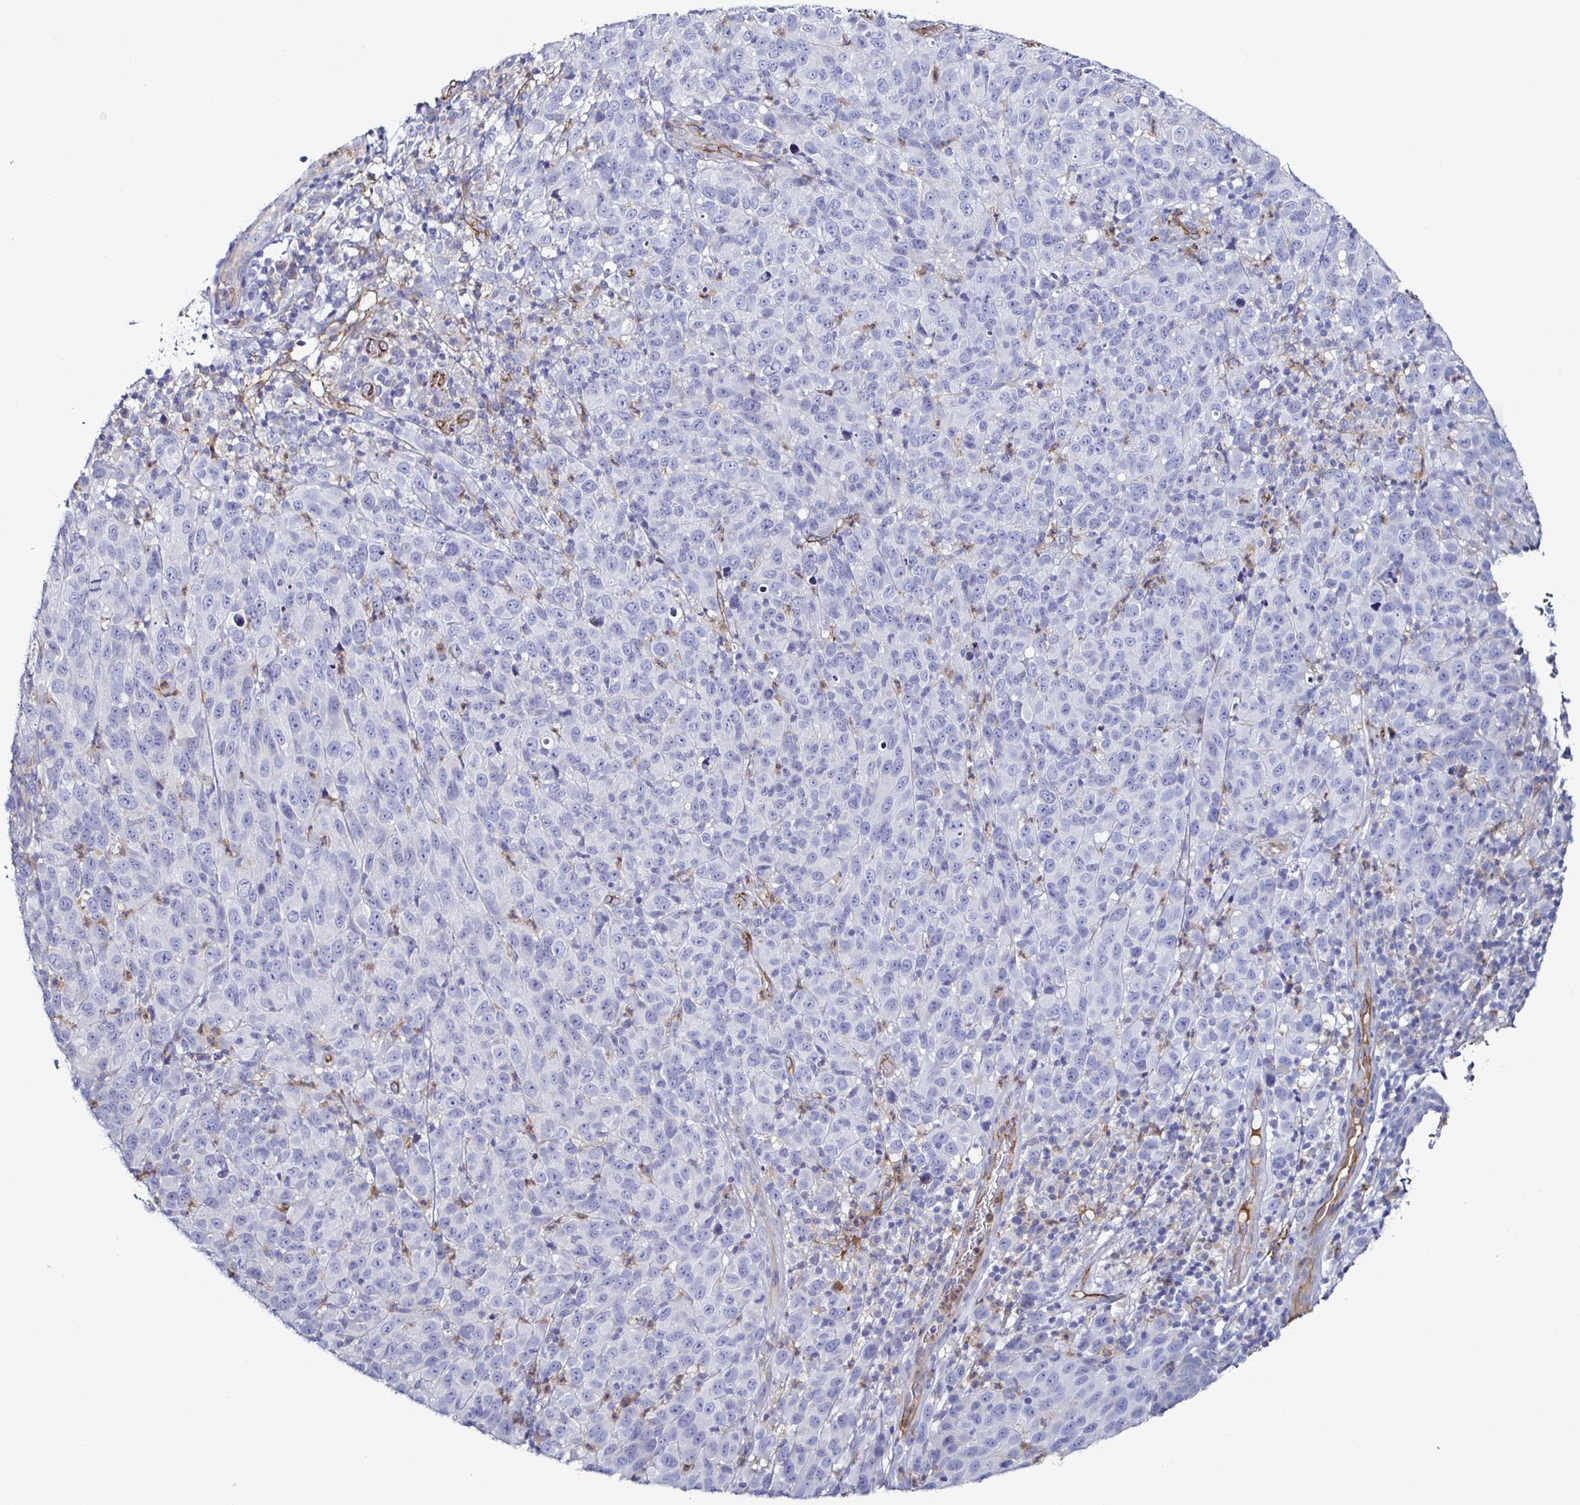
{"staining": {"intensity": "negative", "quantity": "none", "location": "none"}, "tissue": "melanoma", "cell_type": "Tumor cells", "image_type": "cancer", "snomed": [{"axis": "morphology", "description": "Malignant melanoma, NOS"}, {"axis": "topography", "description": "Skin"}], "caption": "IHC of melanoma exhibits no expression in tumor cells.", "gene": "ACSBG2", "patient": {"sex": "male", "age": 85}}